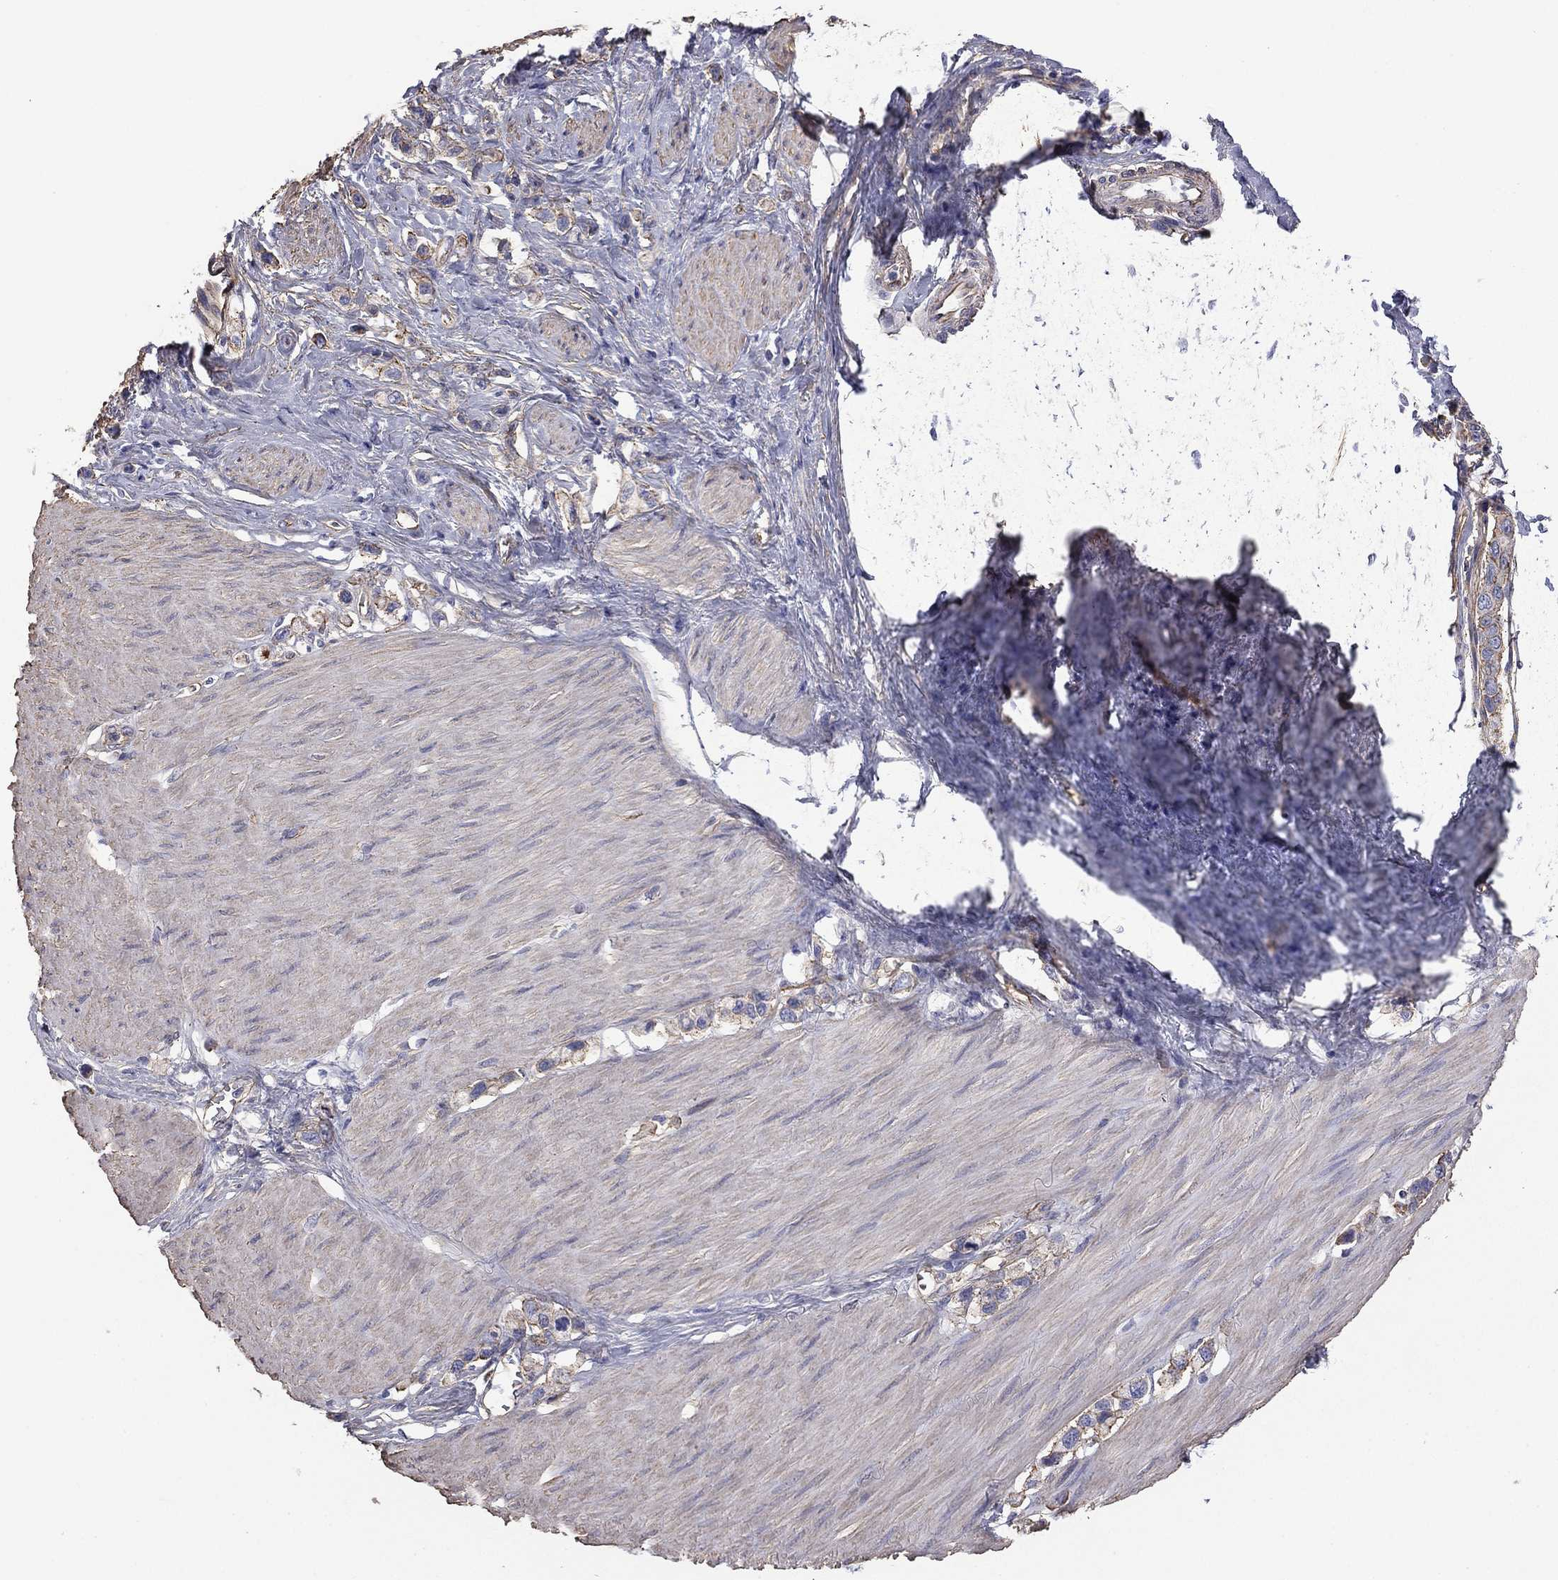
{"staining": {"intensity": "moderate", "quantity": "<25%", "location": "cytoplasmic/membranous"}, "tissue": "stomach cancer", "cell_type": "Tumor cells", "image_type": "cancer", "snomed": [{"axis": "morphology", "description": "Normal tissue, NOS"}, {"axis": "morphology", "description": "Adenocarcinoma, NOS"}, {"axis": "morphology", "description": "Adenocarcinoma, High grade"}, {"axis": "topography", "description": "Stomach, upper"}, {"axis": "topography", "description": "Stomach"}], "caption": "High-grade adenocarcinoma (stomach) stained with IHC exhibits moderate cytoplasmic/membranous staining in approximately <25% of tumor cells.", "gene": "TCHH", "patient": {"sex": "female", "age": 65}}